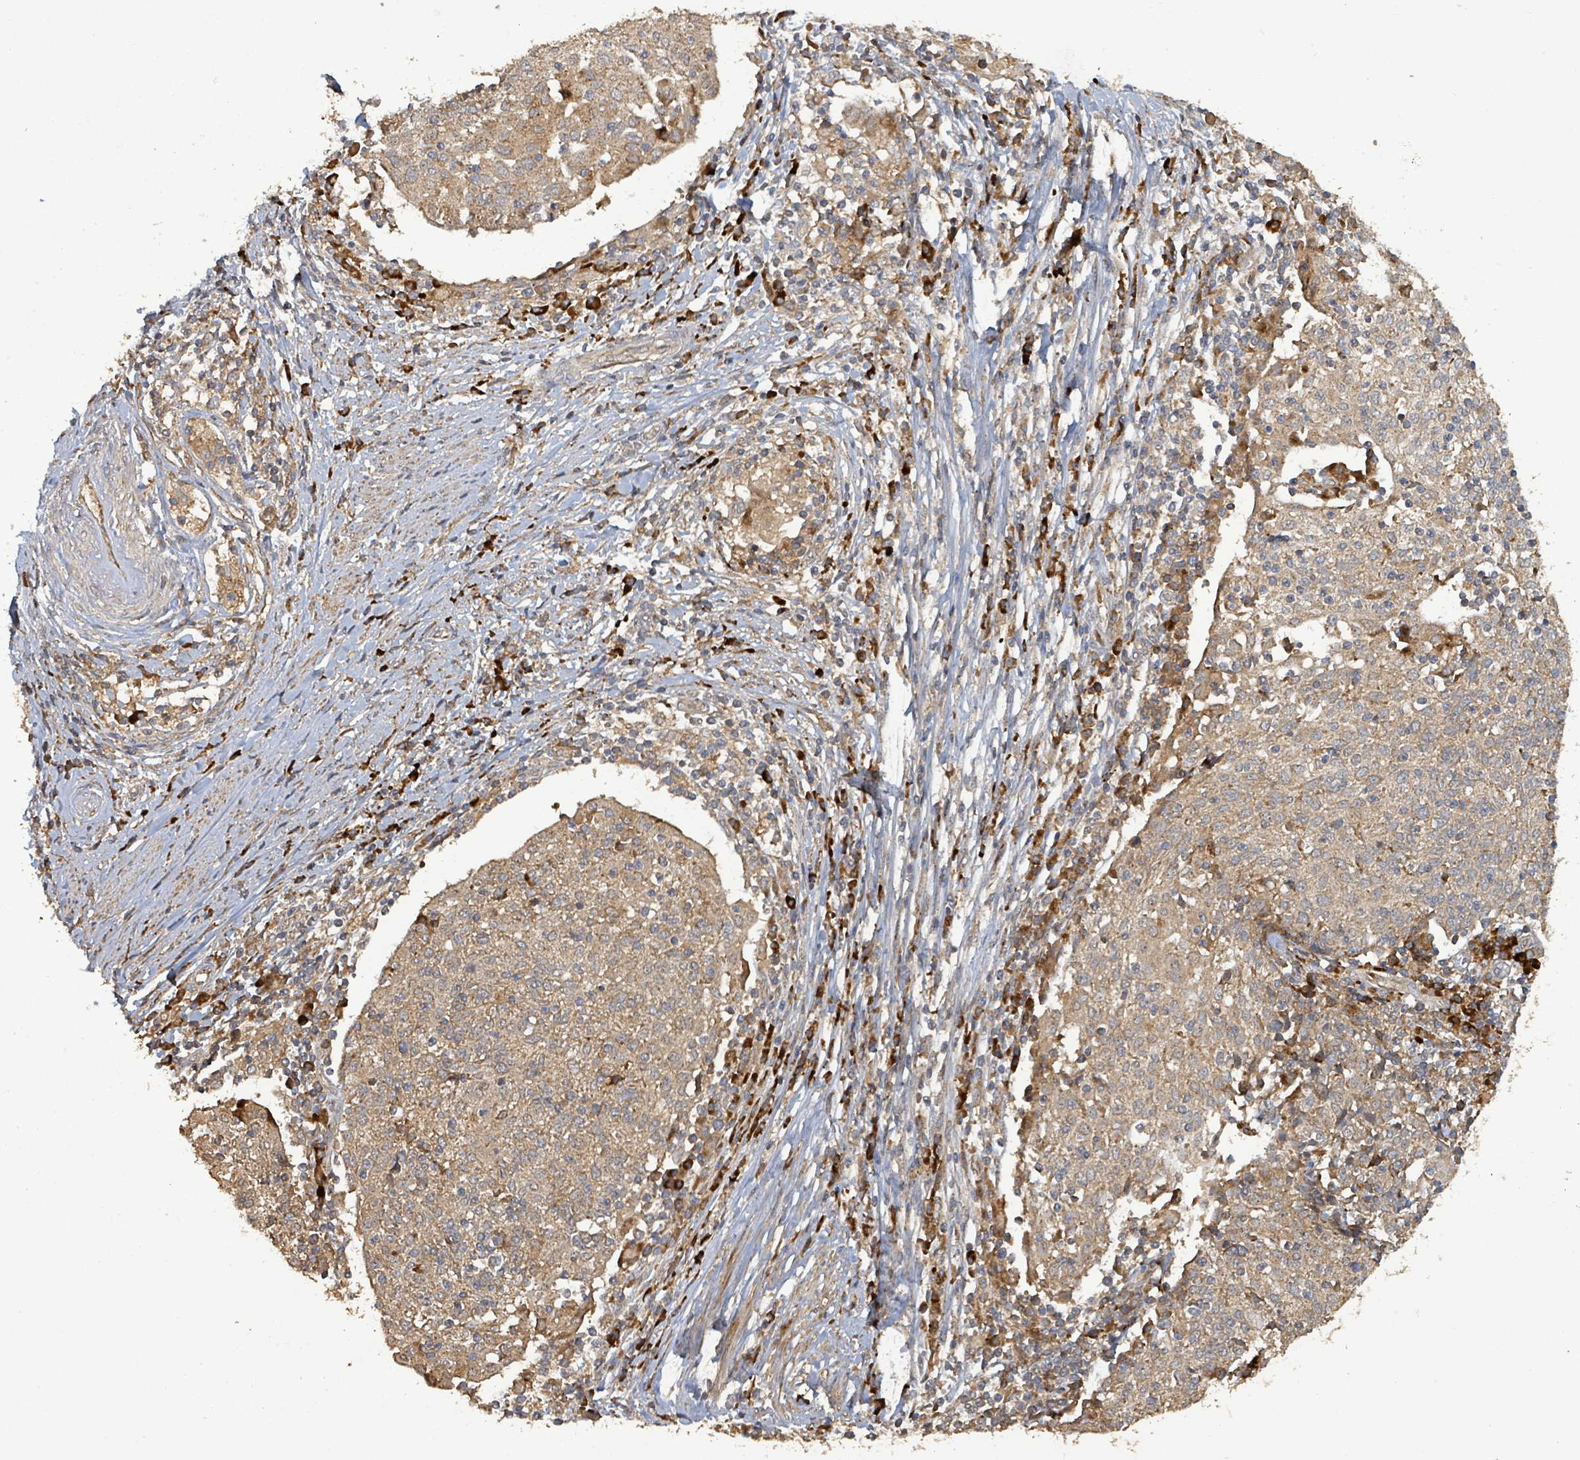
{"staining": {"intensity": "moderate", "quantity": ">75%", "location": "cytoplasmic/membranous"}, "tissue": "cervical cancer", "cell_type": "Tumor cells", "image_type": "cancer", "snomed": [{"axis": "morphology", "description": "Squamous cell carcinoma, NOS"}, {"axis": "topography", "description": "Cervix"}], "caption": "IHC image of human cervical cancer (squamous cell carcinoma) stained for a protein (brown), which shows medium levels of moderate cytoplasmic/membranous staining in about >75% of tumor cells.", "gene": "STARD4", "patient": {"sex": "female", "age": 52}}